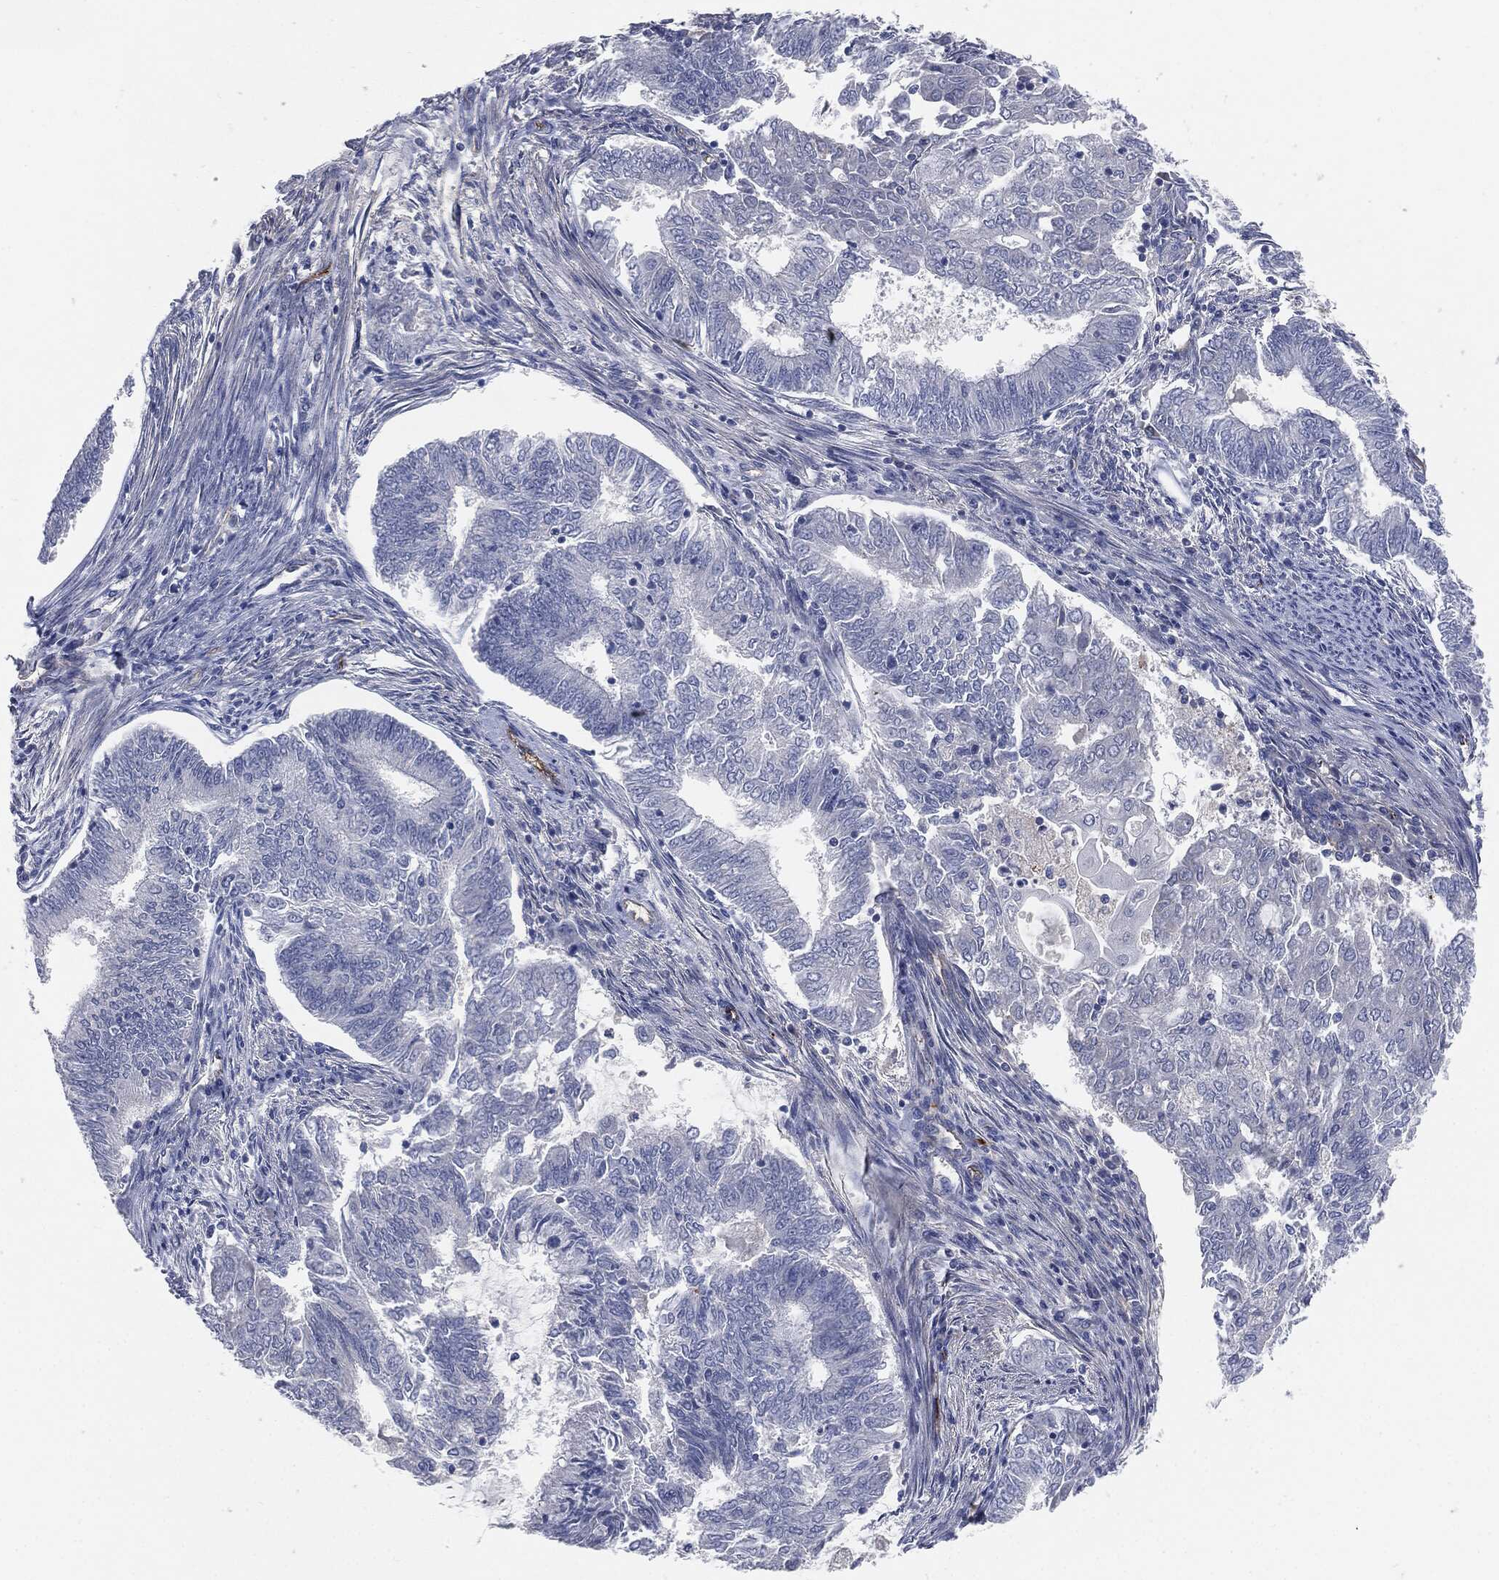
{"staining": {"intensity": "negative", "quantity": "none", "location": "none"}, "tissue": "endometrial cancer", "cell_type": "Tumor cells", "image_type": "cancer", "snomed": [{"axis": "morphology", "description": "Adenocarcinoma, NOS"}, {"axis": "topography", "description": "Endometrium"}], "caption": "The histopathology image shows no significant expression in tumor cells of endometrial cancer (adenocarcinoma). The staining was performed using DAB to visualize the protein expression in brown, while the nuclei were stained in blue with hematoxylin (Magnification: 20x).", "gene": "APOB", "patient": {"sex": "female", "age": 62}}